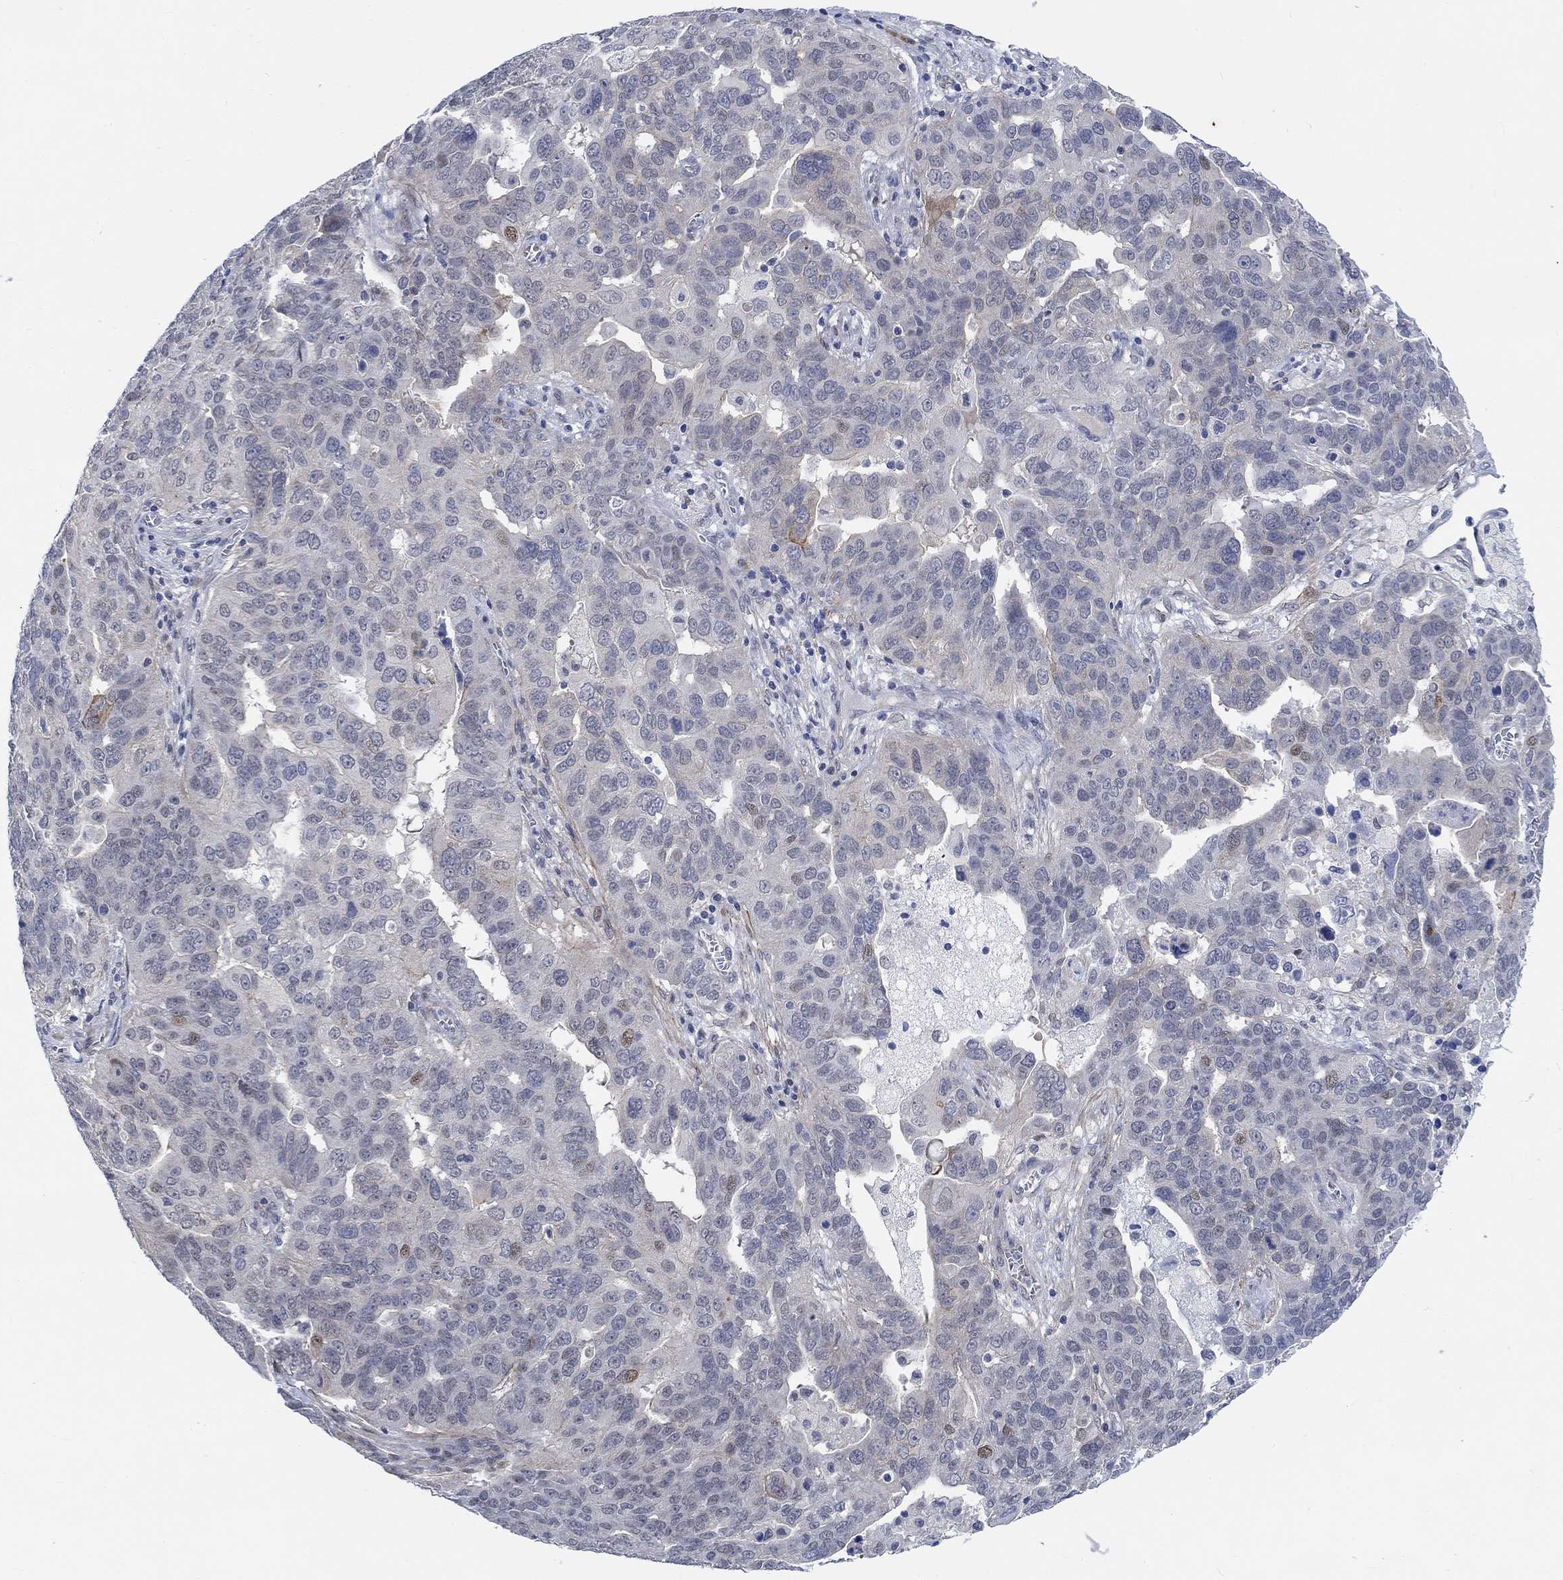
{"staining": {"intensity": "weak", "quantity": "<25%", "location": "nuclear"}, "tissue": "ovarian cancer", "cell_type": "Tumor cells", "image_type": "cancer", "snomed": [{"axis": "morphology", "description": "Carcinoma, endometroid"}, {"axis": "topography", "description": "Soft tissue"}, {"axis": "topography", "description": "Ovary"}], "caption": "IHC image of endometroid carcinoma (ovarian) stained for a protein (brown), which reveals no expression in tumor cells. Nuclei are stained in blue.", "gene": "KCNH8", "patient": {"sex": "female", "age": 52}}